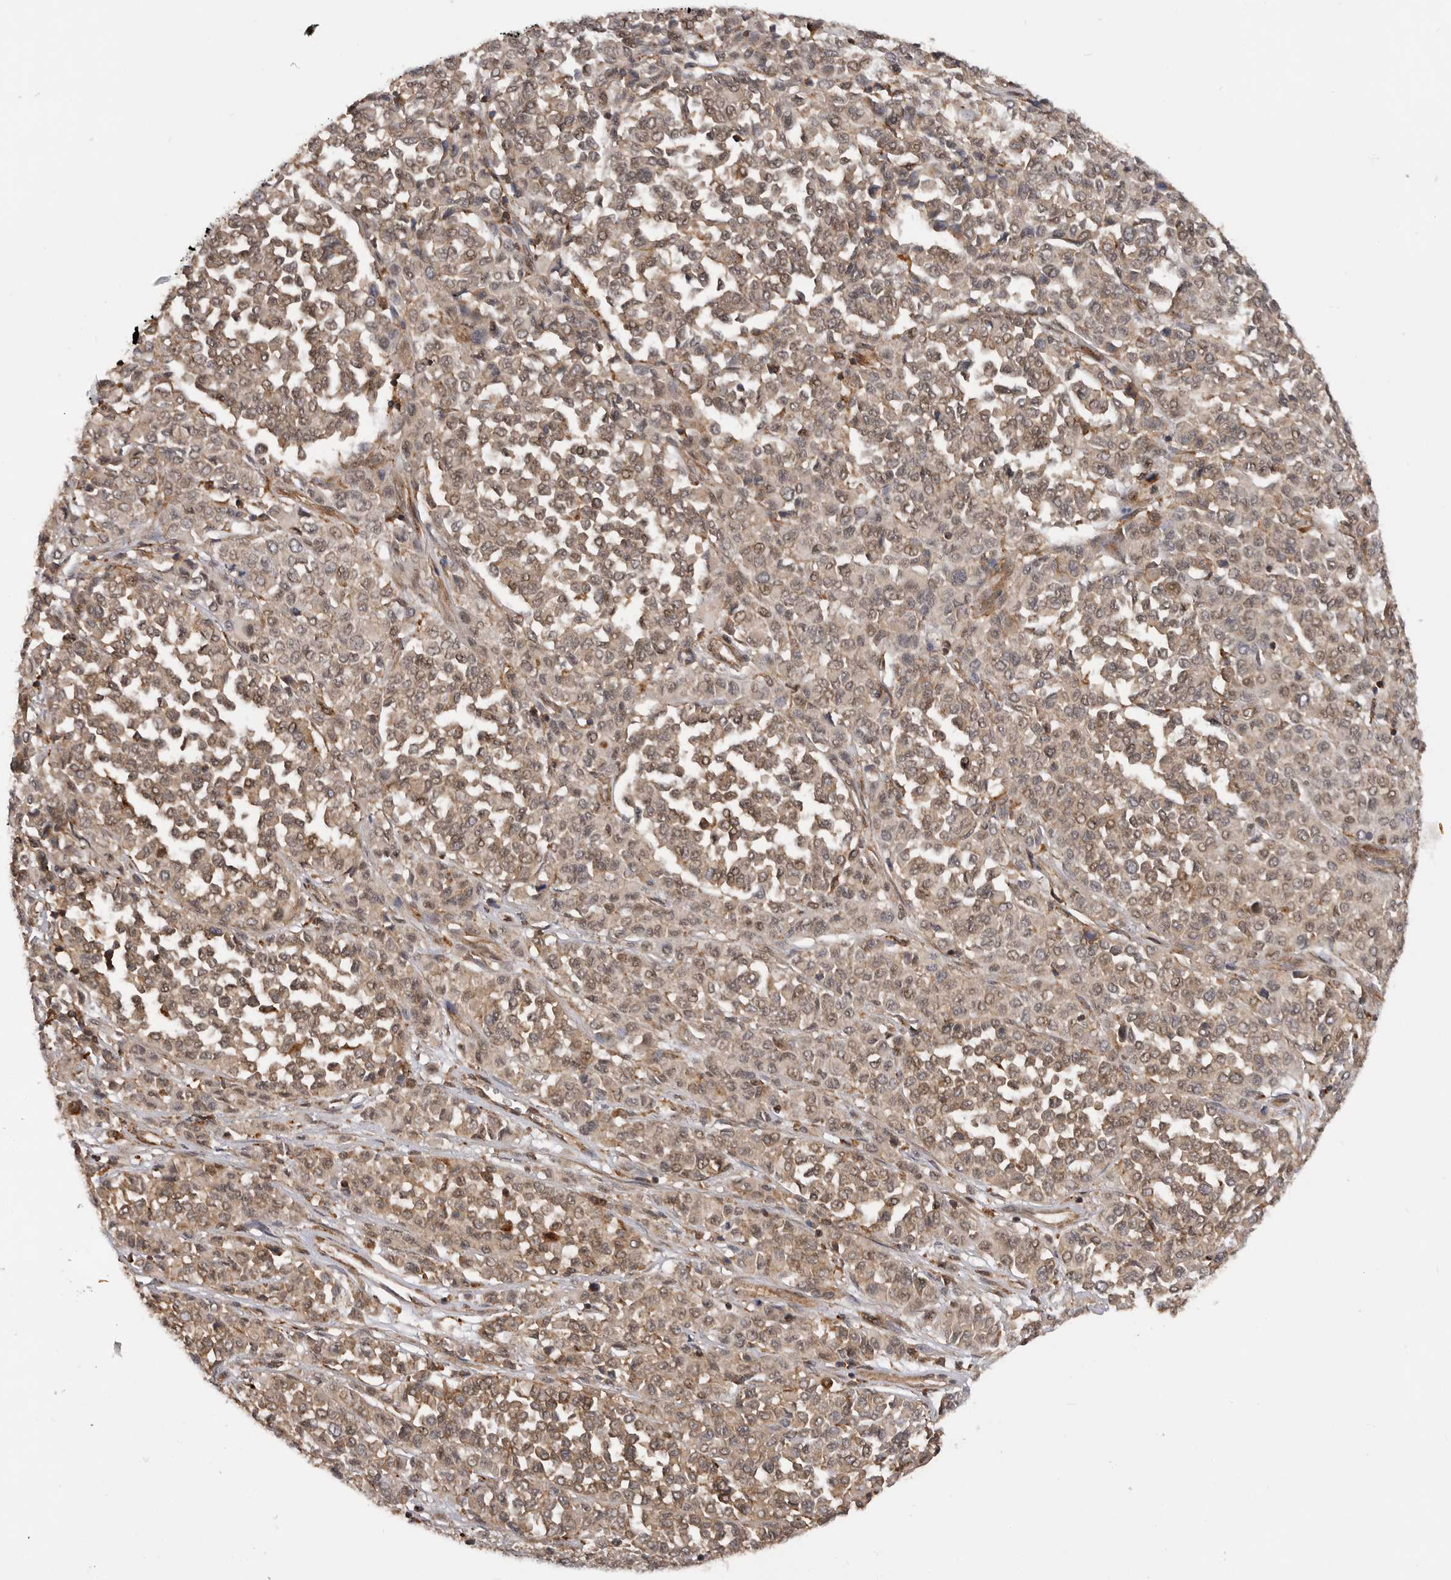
{"staining": {"intensity": "weak", "quantity": ">75%", "location": "cytoplasmic/membranous,nuclear"}, "tissue": "melanoma", "cell_type": "Tumor cells", "image_type": "cancer", "snomed": [{"axis": "morphology", "description": "Malignant melanoma, Metastatic site"}, {"axis": "topography", "description": "Pancreas"}], "caption": "Melanoma was stained to show a protein in brown. There is low levels of weak cytoplasmic/membranous and nuclear staining in approximately >75% of tumor cells.", "gene": "TRIM56", "patient": {"sex": "female", "age": 30}}